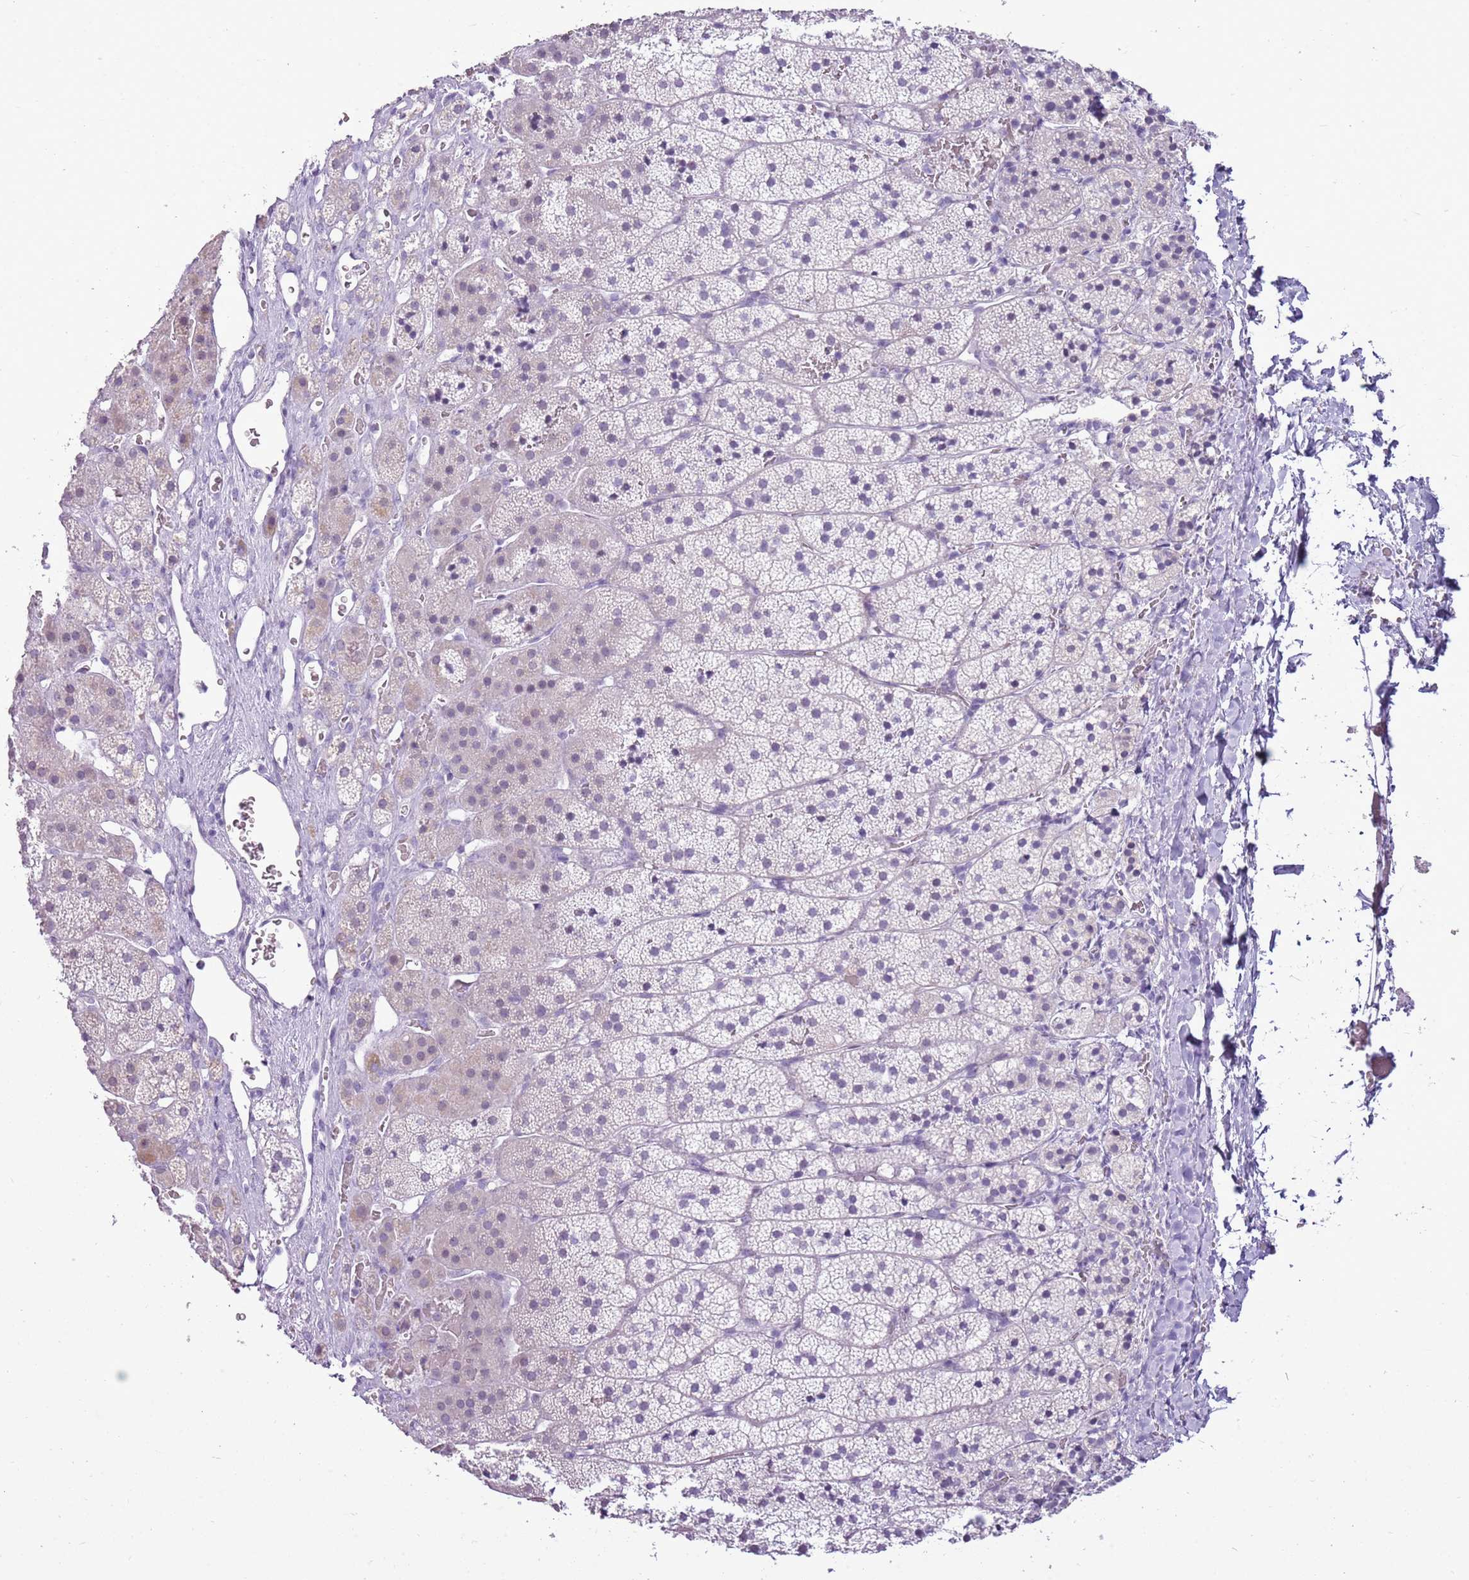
{"staining": {"intensity": "weak", "quantity": "<25%", "location": "cytoplasmic/membranous"}, "tissue": "adrenal gland", "cell_type": "Glandular cells", "image_type": "normal", "snomed": [{"axis": "morphology", "description": "Normal tissue, NOS"}, {"axis": "topography", "description": "Adrenal gland"}], "caption": "Adrenal gland stained for a protein using immunohistochemistry (IHC) shows no staining glandular cells.", "gene": "RPL3L", "patient": {"sex": "female", "age": 44}}